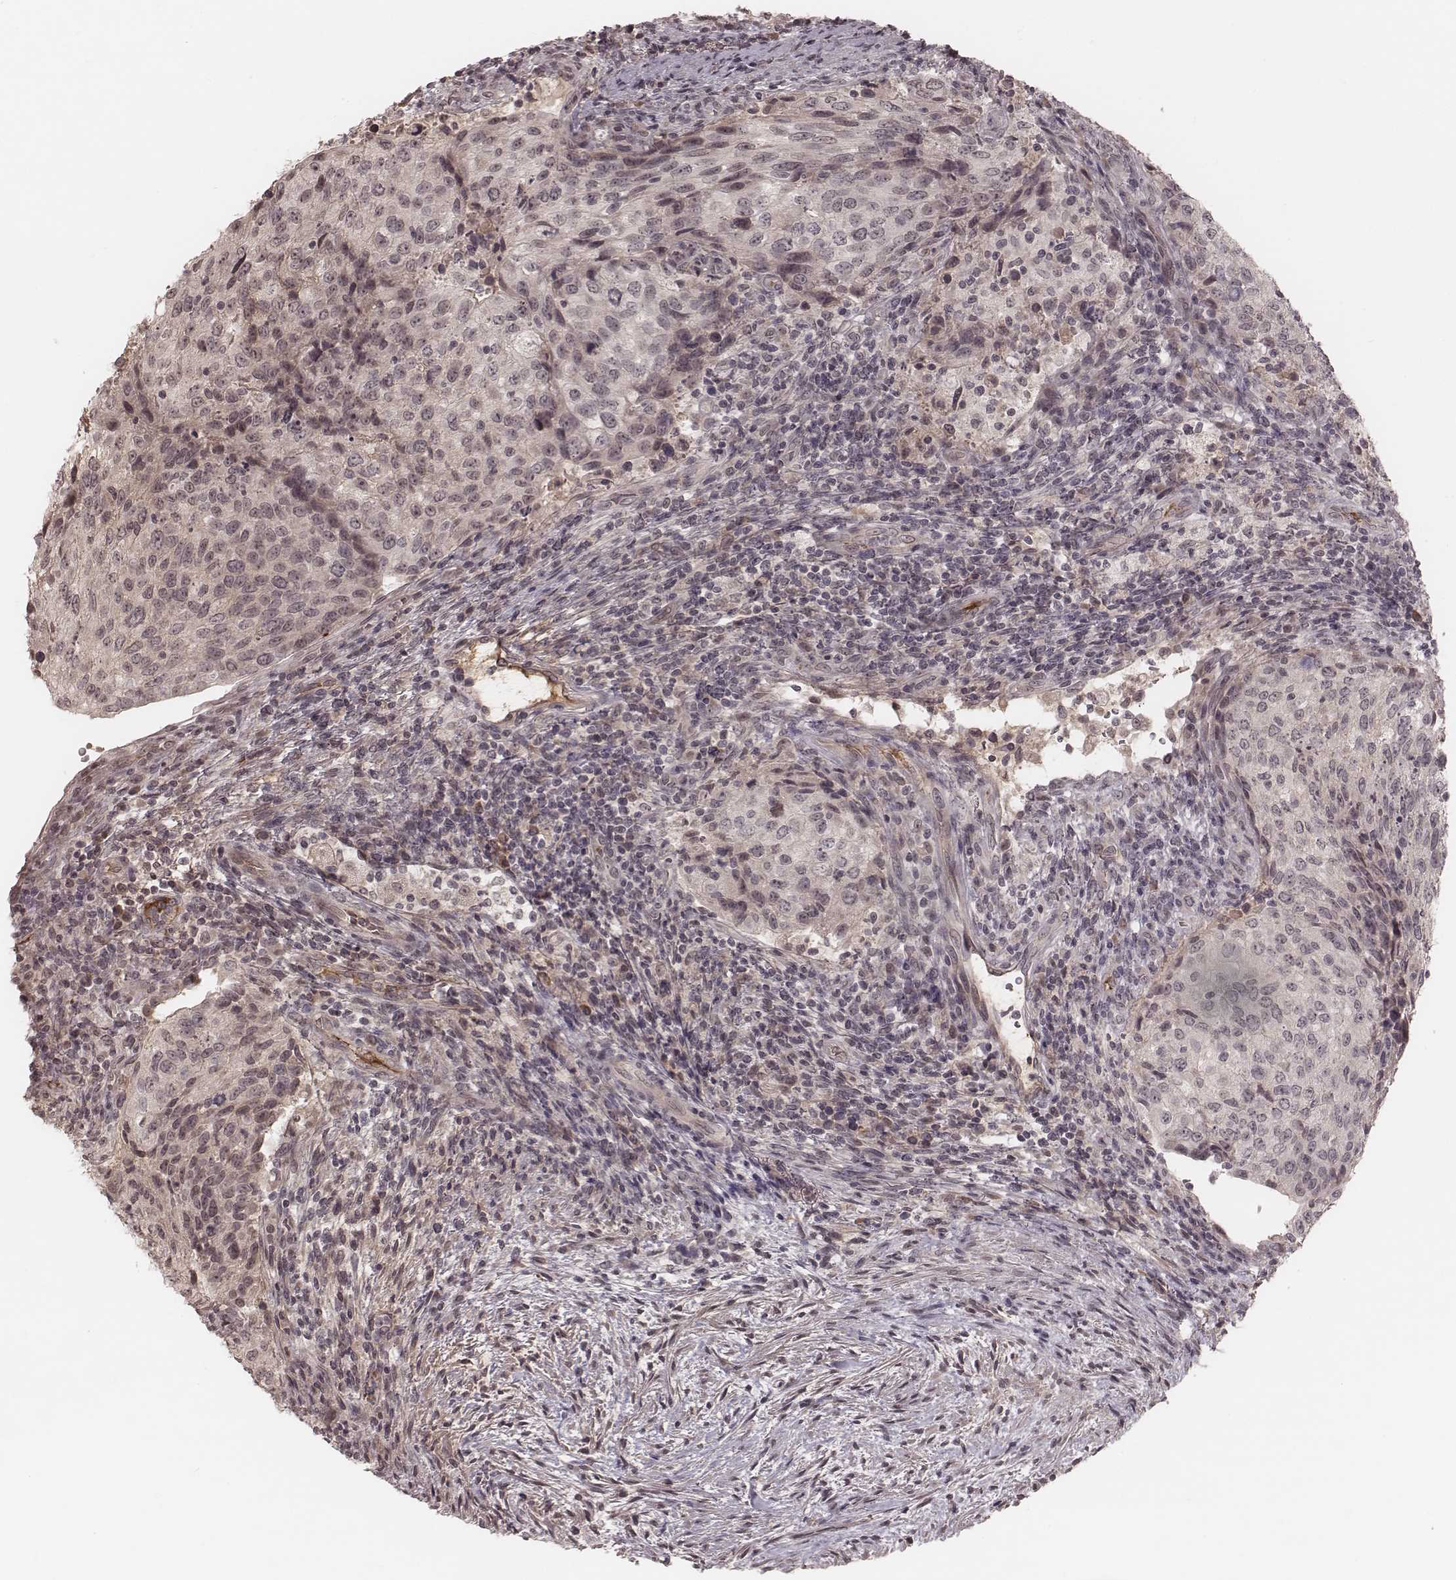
{"staining": {"intensity": "negative", "quantity": "none", "location": "none"}, "tissue": "urothelial cancer", "cell_type": "Tumor cells", "image_type": "cancer", "snomed": [{"axis": "morphology", "description": "Urothelial carcinoma, High grade"}, {"axis": "topography", "description": "Urinary bladder"}], "caption": "This is an immunohistochemistry (IHC) photomicrograph of human urothelial carcinoma (high-grade). There is no staining in tumor cells.", "gene": "IL5", "patient": {"sex": "female", "age": 78}}